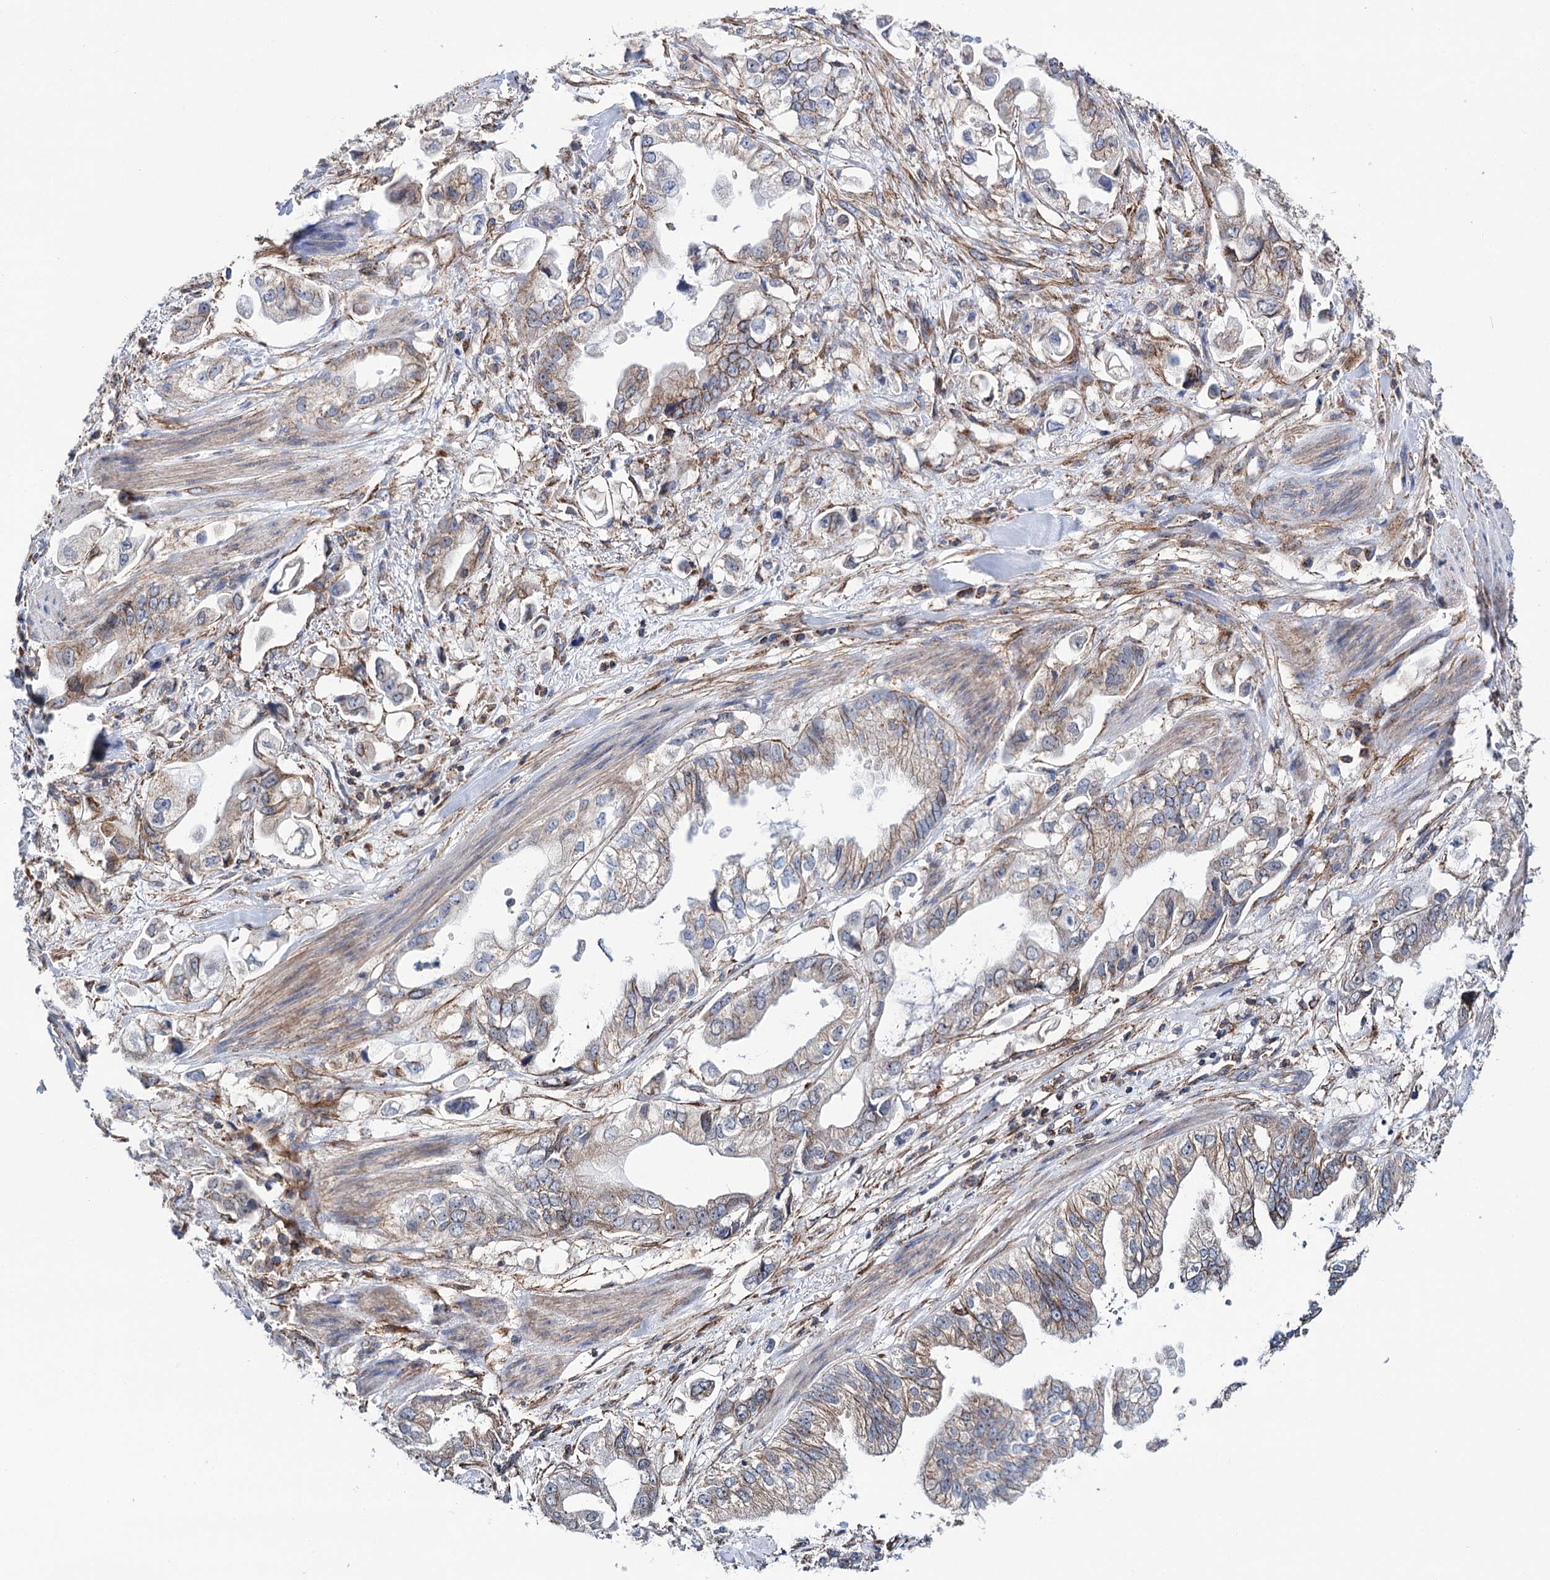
{"staining": {"intensity": "weak", "quantity": ">75%", "location": "cytoplasmic/membranous"}, "tissue": "stomach cancer", "cell_type": "Tumor cells", "image_type": "cancer", "snomed": [{"axis": "morphology", "description": "Adenocarcinoma, NOS"}, {"axis": "topography", "description": "Stomach"}], "caption": "Adenocarcinoma (stomach) stained with a protein marker displays weak staining in tumor cells.", "gene": "DEF6", "patient": {"sex": "male", "age": 62}}